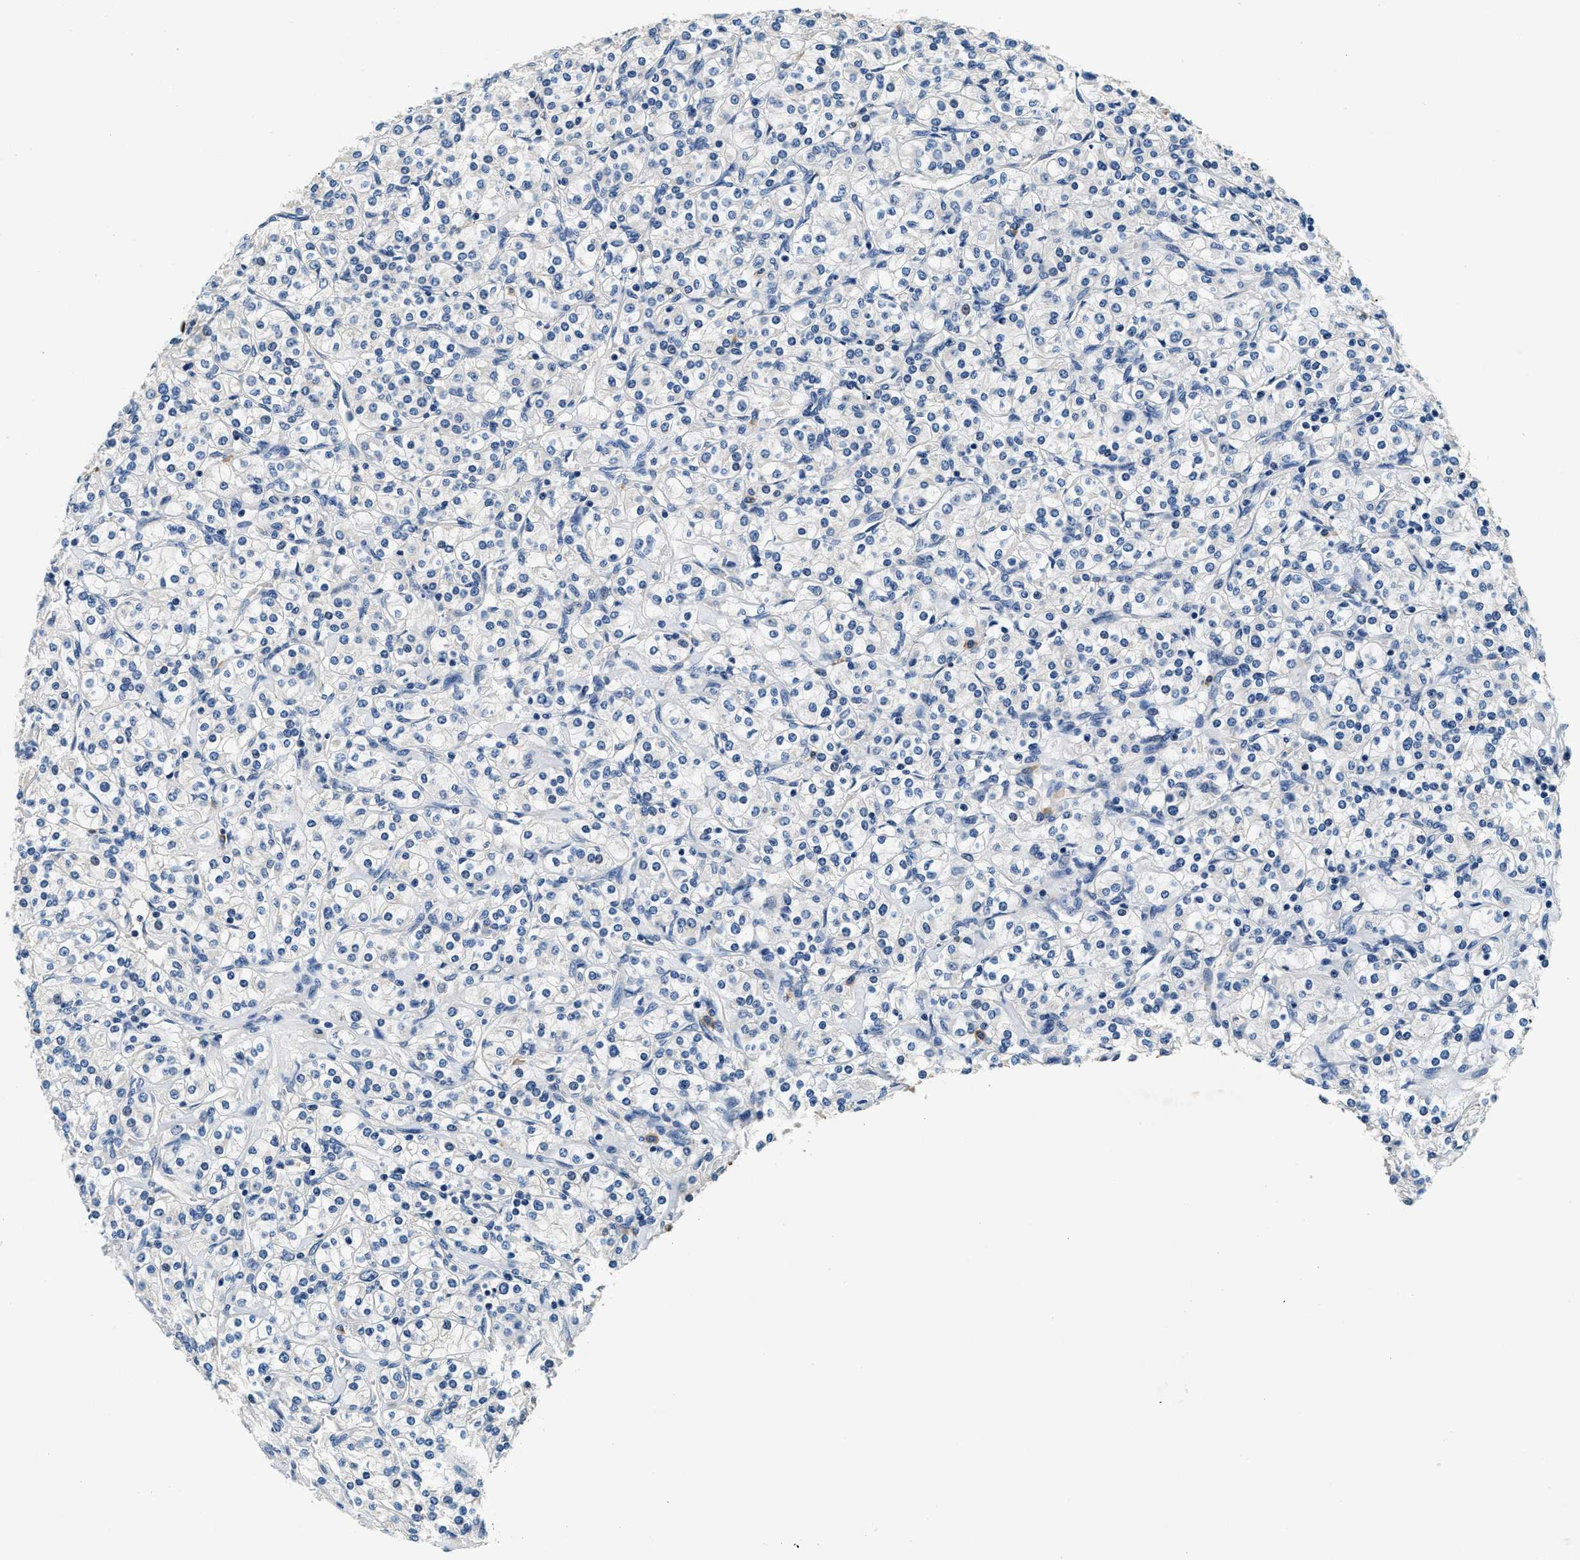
{"staining": {"intensity": "negative", "quantity": "none", "location": "none"}, "tissue": "renal cancer", "cell_type": "Tumor cells", "image_type": "cancer", "snomed": [{"axis": "morphology", "description": "Adenocarcinoma, NOS"}, {"axis": "topography", "description": "Kidney"}], "caption": "DAB (3,3'-diaminobenzidine) immunohistochemical staining of renal adenocarcinoma reveals no significant staining in tumor cells.", "gene": "ALDH3A2", "patient": {"sex": "male", "age": 77}}